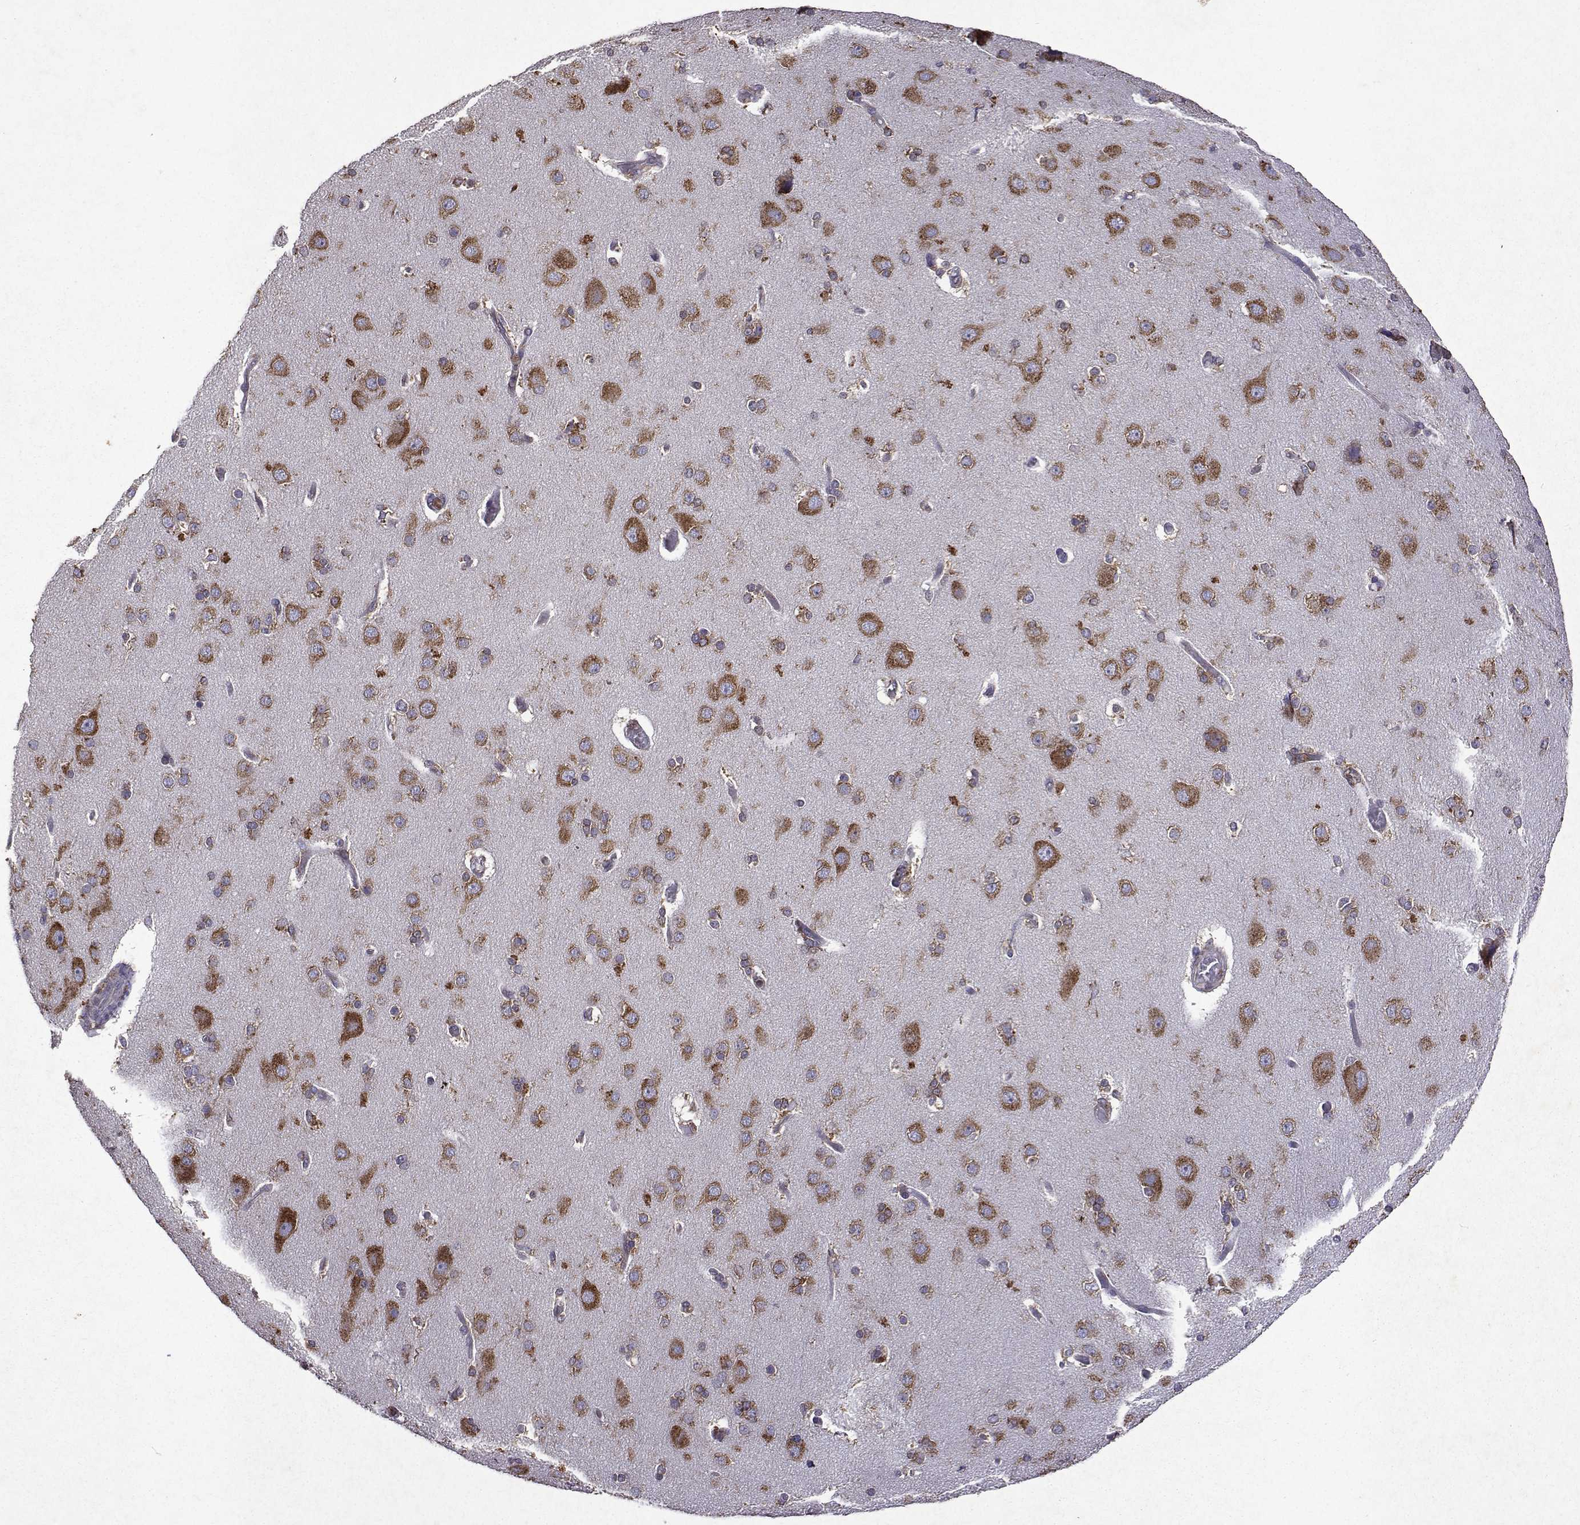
{"staining": {"intensity": "moderate", "quantity": "<25%", "location": "cytoplasmic/membranous"}, "tissue": "cerebral cortex", "cell_type": "Endothelial cells", "image_type": "normal", "snomed": [{"axis": "morphology", "description": "Normal tissue, NOS"}, {"axis": "morphology", "description": "Glioma, malignant, High grade"}, {"axis": "topography", "description": "Cerebral cortex"}], "caption": "Brown immunohistochemical staining in unremarkable human cerebral cortex reveals moderate cytoplasmic/membranous staining in about <25% of endothelial cells. The staining was performed using DAB (3,3'-diaminobenzidine), with brown indicating positive protein expression. Nuclei are stained blue with hematoxylin.", "gene": "TARBP2", "patient": {"sex": "male", "age": 71}}